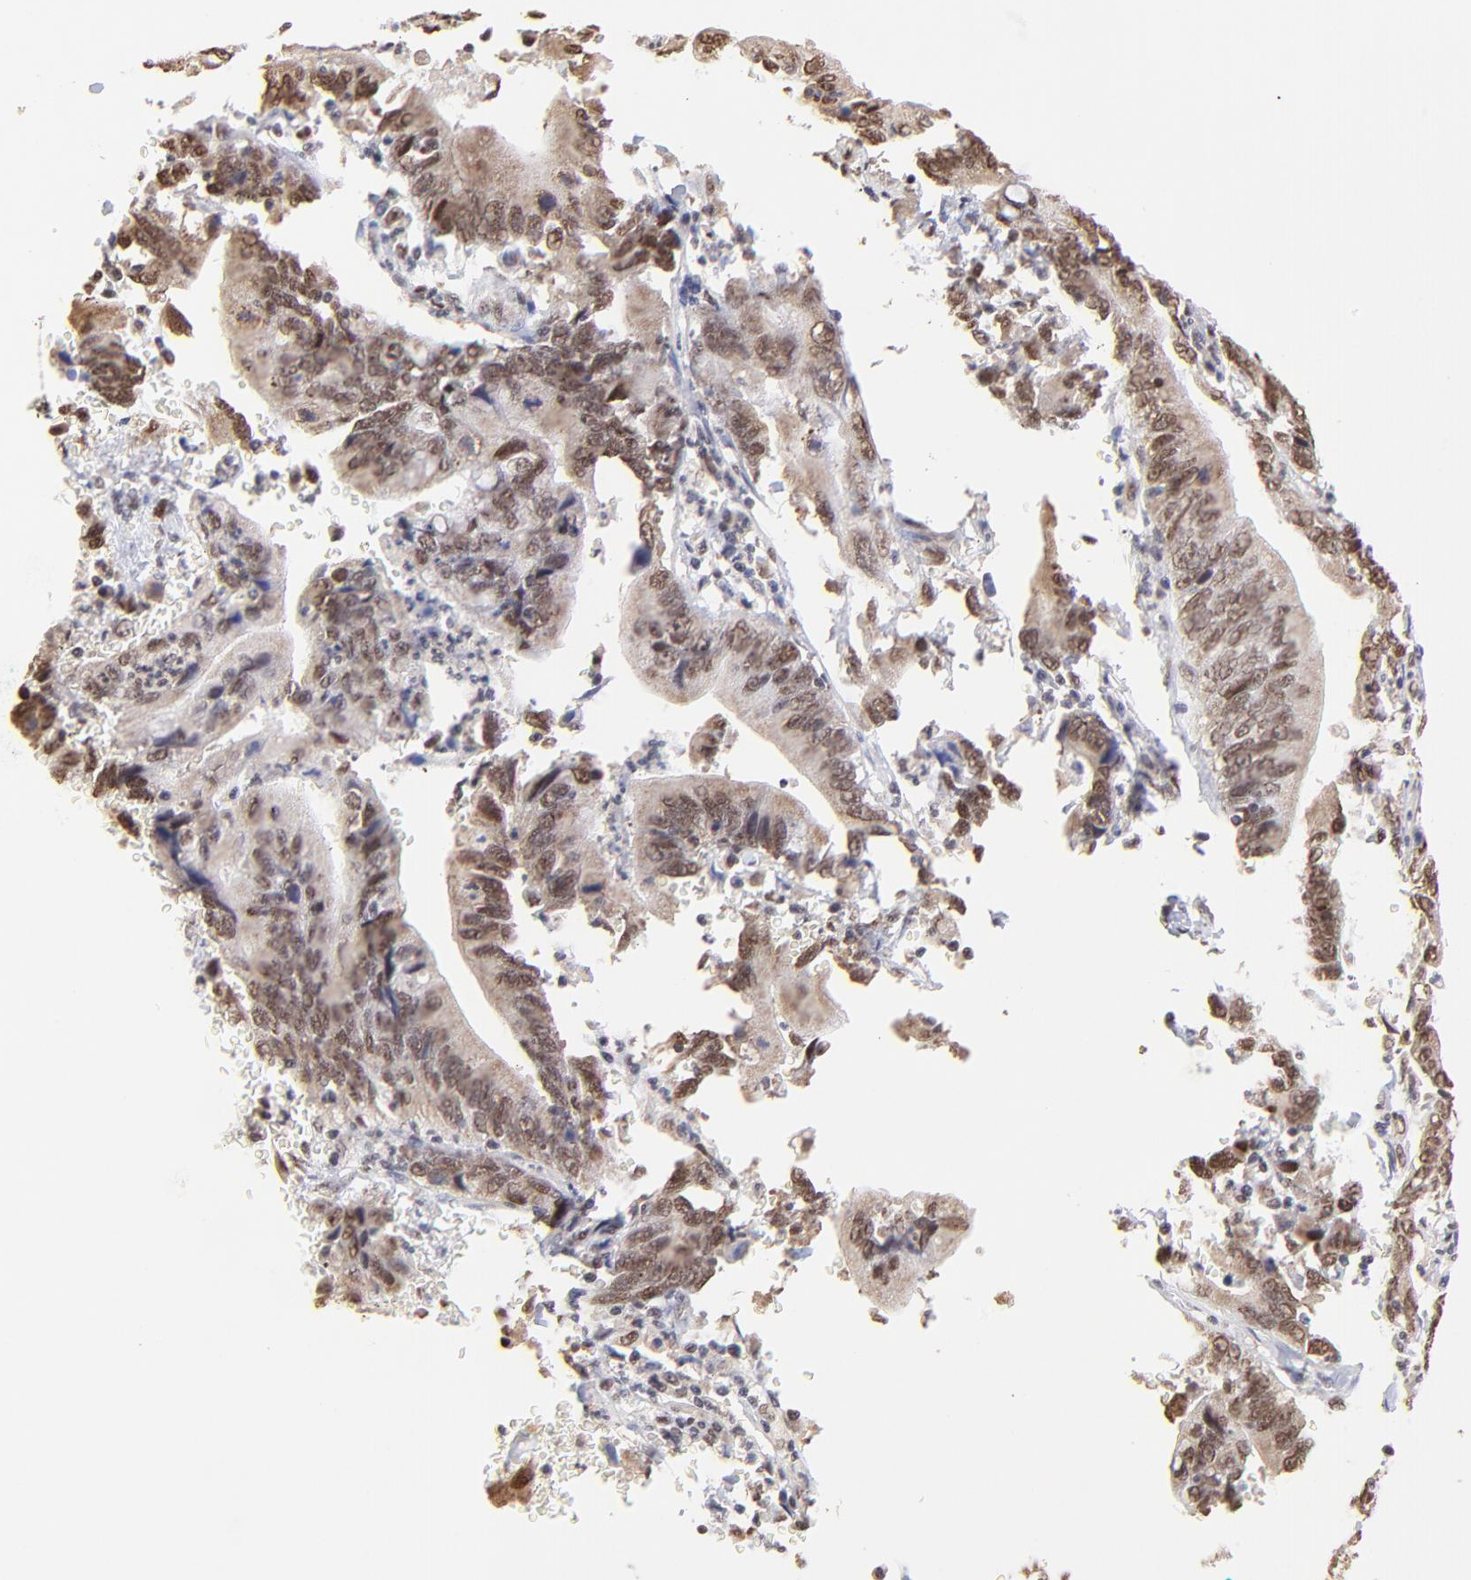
{"staining": {"intensity": "weak", "quantity": ">75%", "location": "cytoplasmic/membranous,nuclear"}, "tissue": "stomach cancer", "cell_type": "Tumor cells", "image_type": "cancer", "snomed": [{"axis": "morphology", "description": "Adenocarcinoma, NOS"}, {"axis": "topography", "description": "Stomach, upper"}], "caption": "Immunohistochemistry (IHC) staining of stomach cancer, which demonstrates low levels of weak cytoplasmic/membranous and nuclear staining in approximately >75% of tumor cells indicating weak cytoplasmic/membranous and nuclear protein positivity. The staining was performed using DAB (3,3'-diaminobenzidine) (brown) for protein detection and nuclei were counterstained in hematoxylin (blue).", "gene": "ZNF670", "patient": {"sex": "male", "age": 63}}